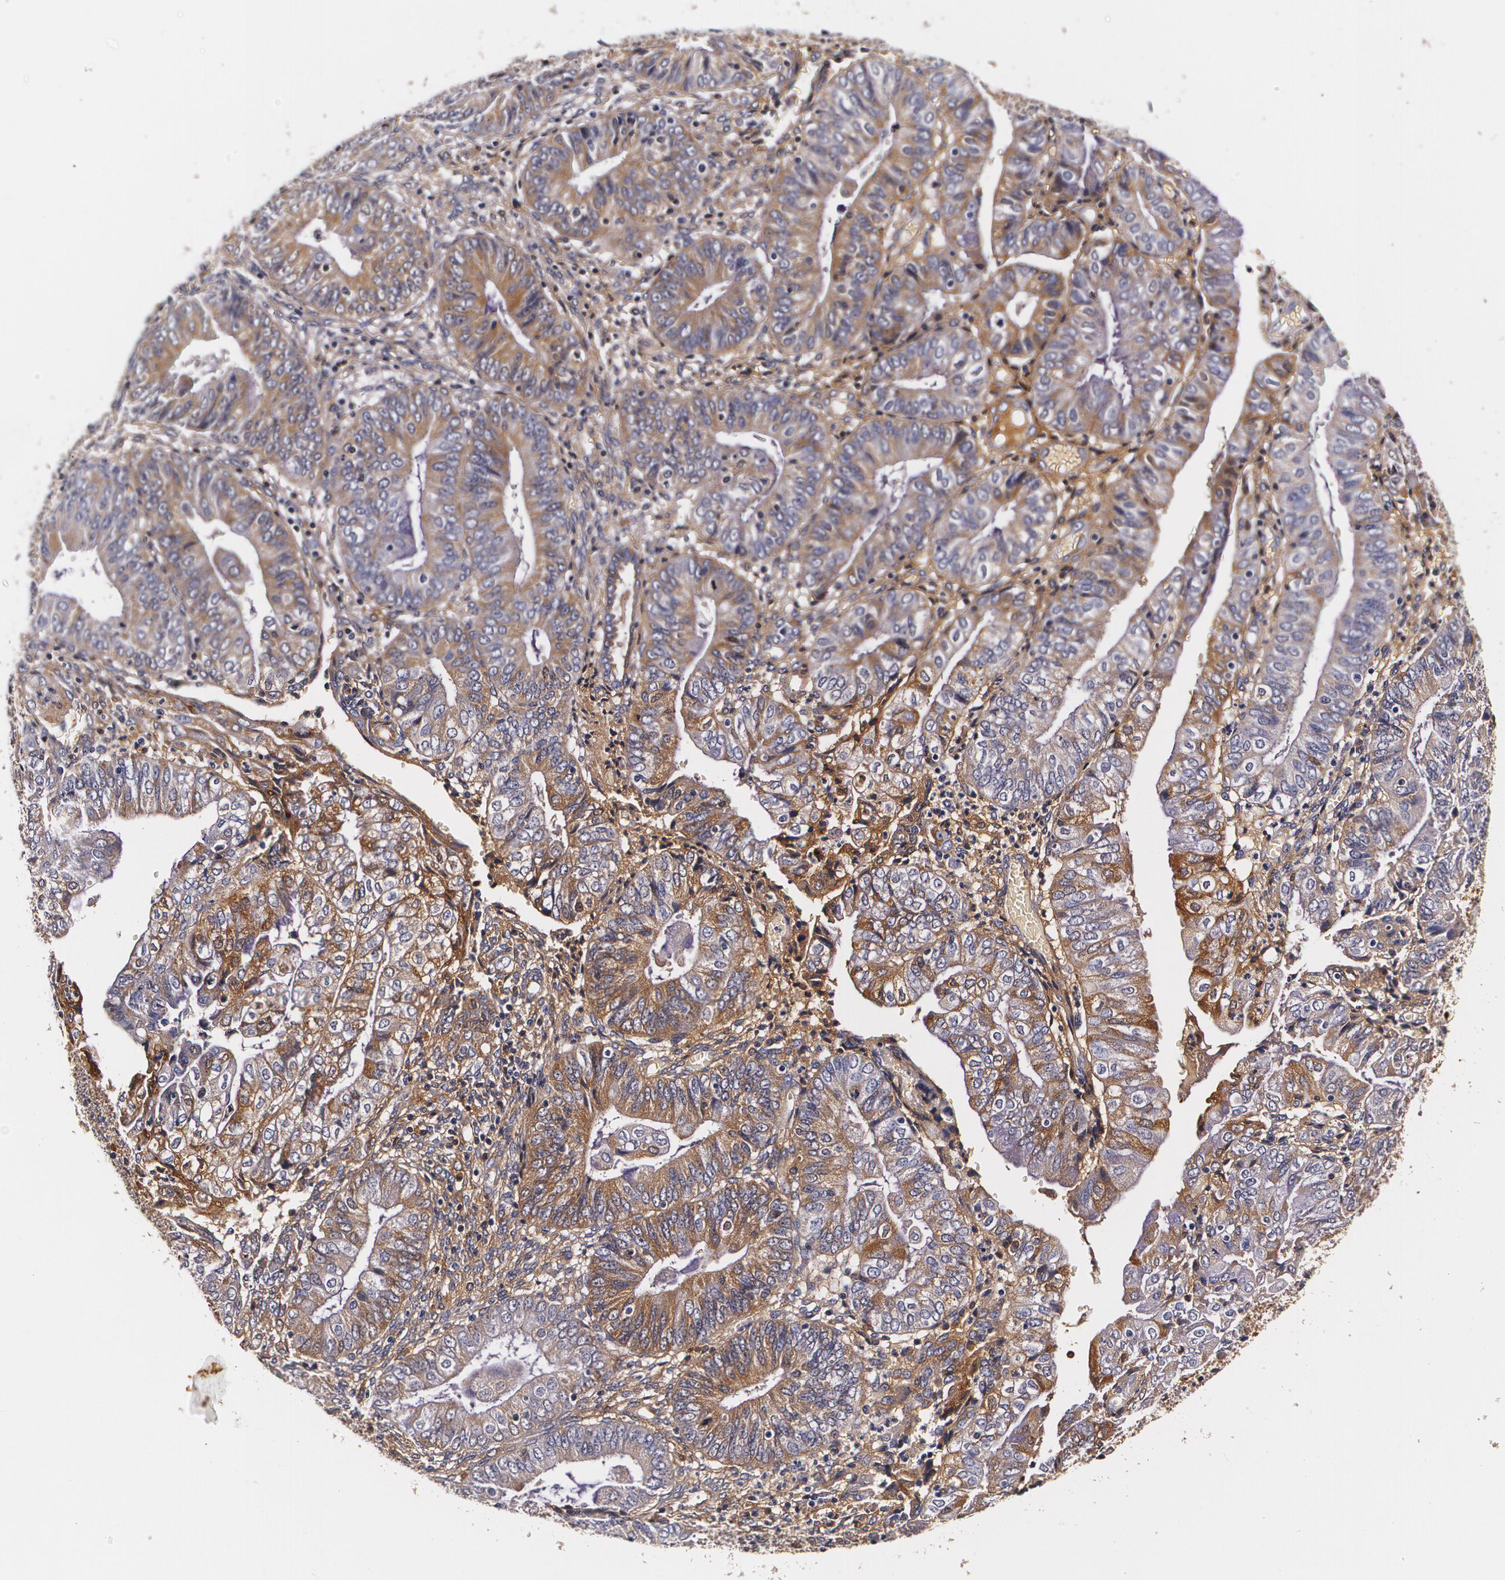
{"staining": {"intensity": "moderate", "quantity": ">75%", "location": "cytoplasmic/membranous"}, "tissue": "endometrial cancer", "cell_type": "Tumor cells", "image_type": "cancer", "snomed": [{"axis": "morphology", "description": "Adenocarcinoma, NOS"}, {"axis": "topography", "description": "Endometrium"}], "caption": "Endometrial cancer (adenocarcinoma) stained for a protein (brown) reveals moderate cytoplasmic/membranous positive positivity in approximately >75% of tumor cells.", "gene": "TTR", "patient": {"sex": "female", "age": 55}}